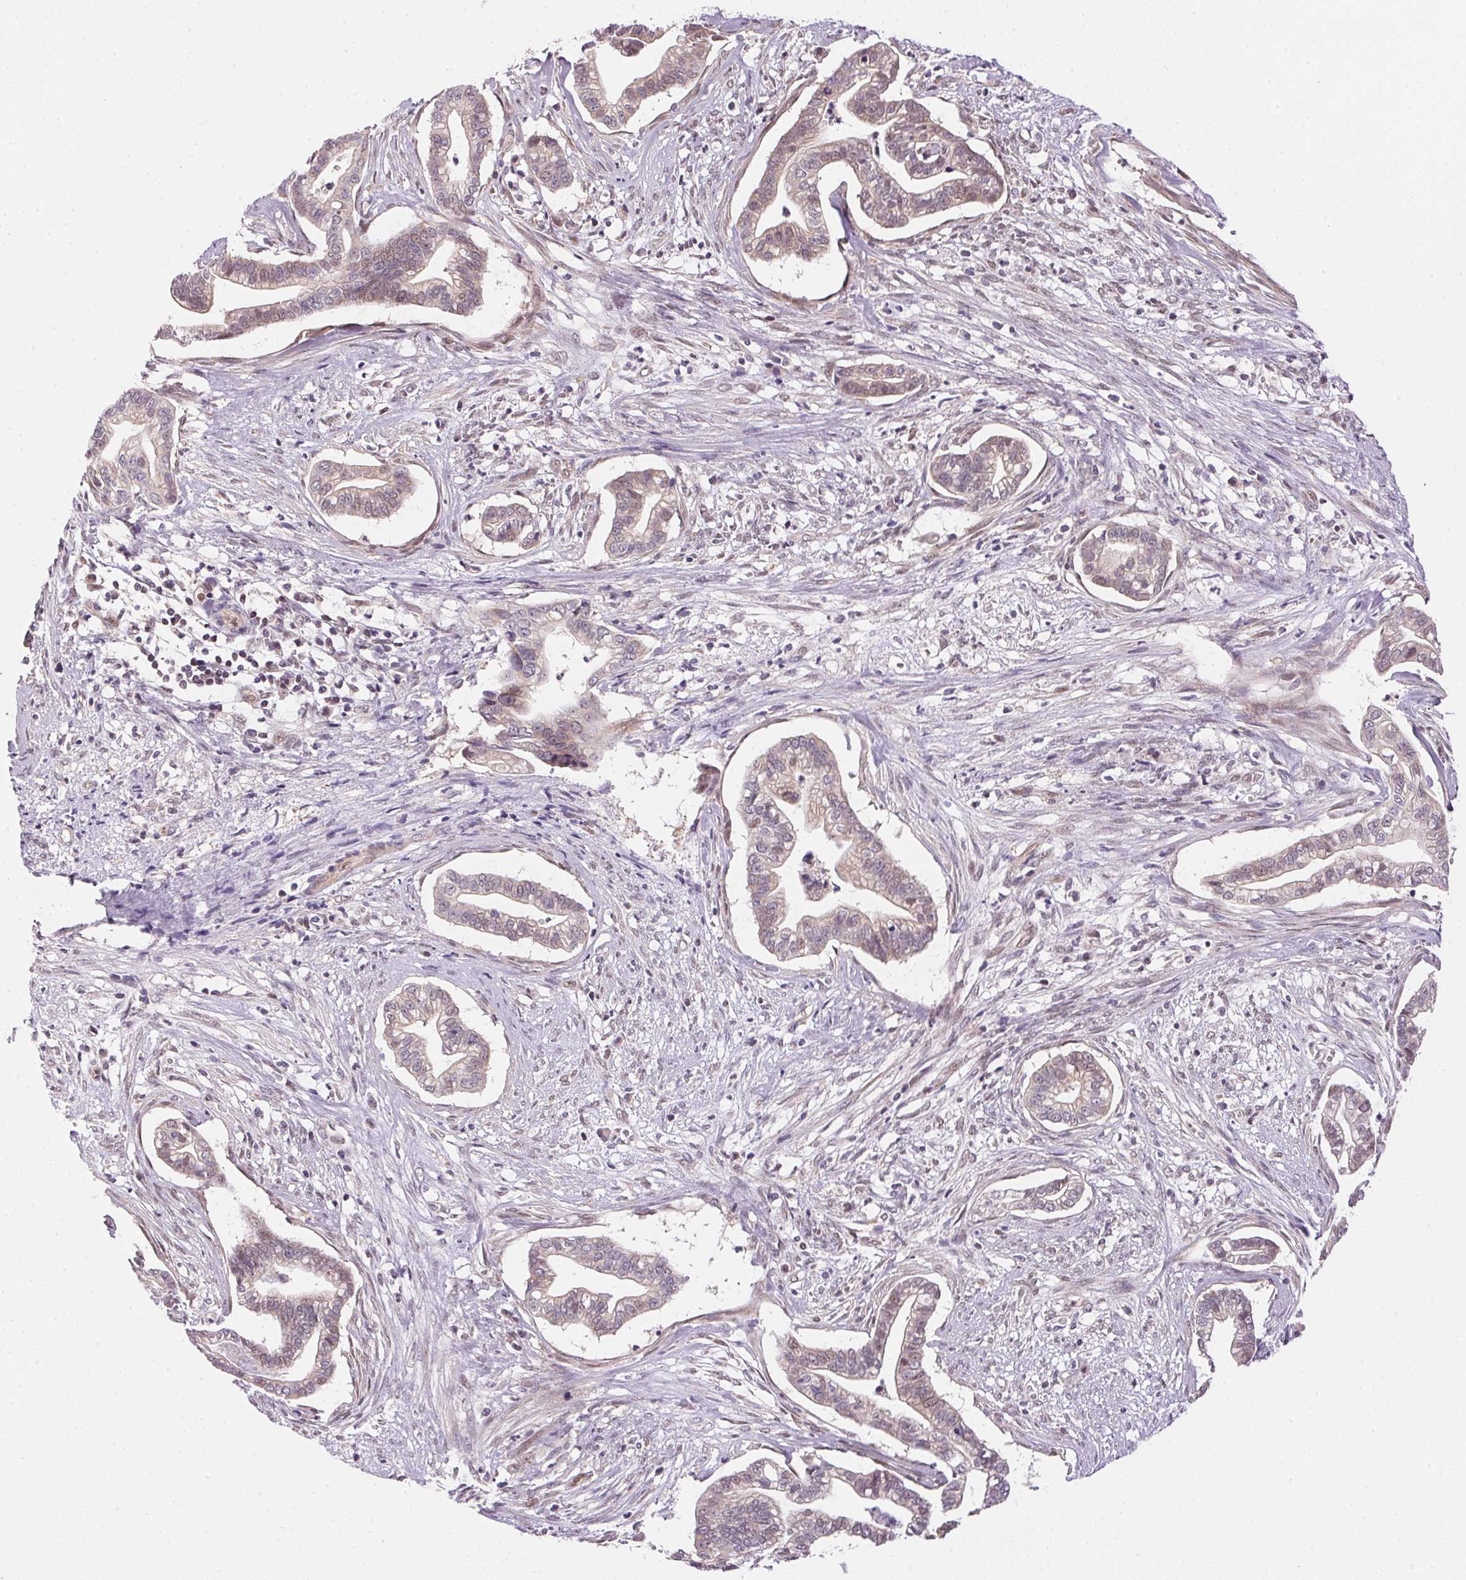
{"staining": {"intensity": "weak", "quantity": "<25%", "location": "cytoplasmic/membranous"}, "tissue": "cervical cancer", "cell_type": "Tumor cells", "image_type": "cancer", "snomed": [{"axis": "morphology", "description": "Adenocarcinoma, NOS"}, {"axis": "topography", "description": "Cervix"}], "caption": "Image shows no significant protein expression in tumor cells of adenocarcinoma (cervical).", "gene": "SC5D", "patient": {"sex": "female", "age": 62}}